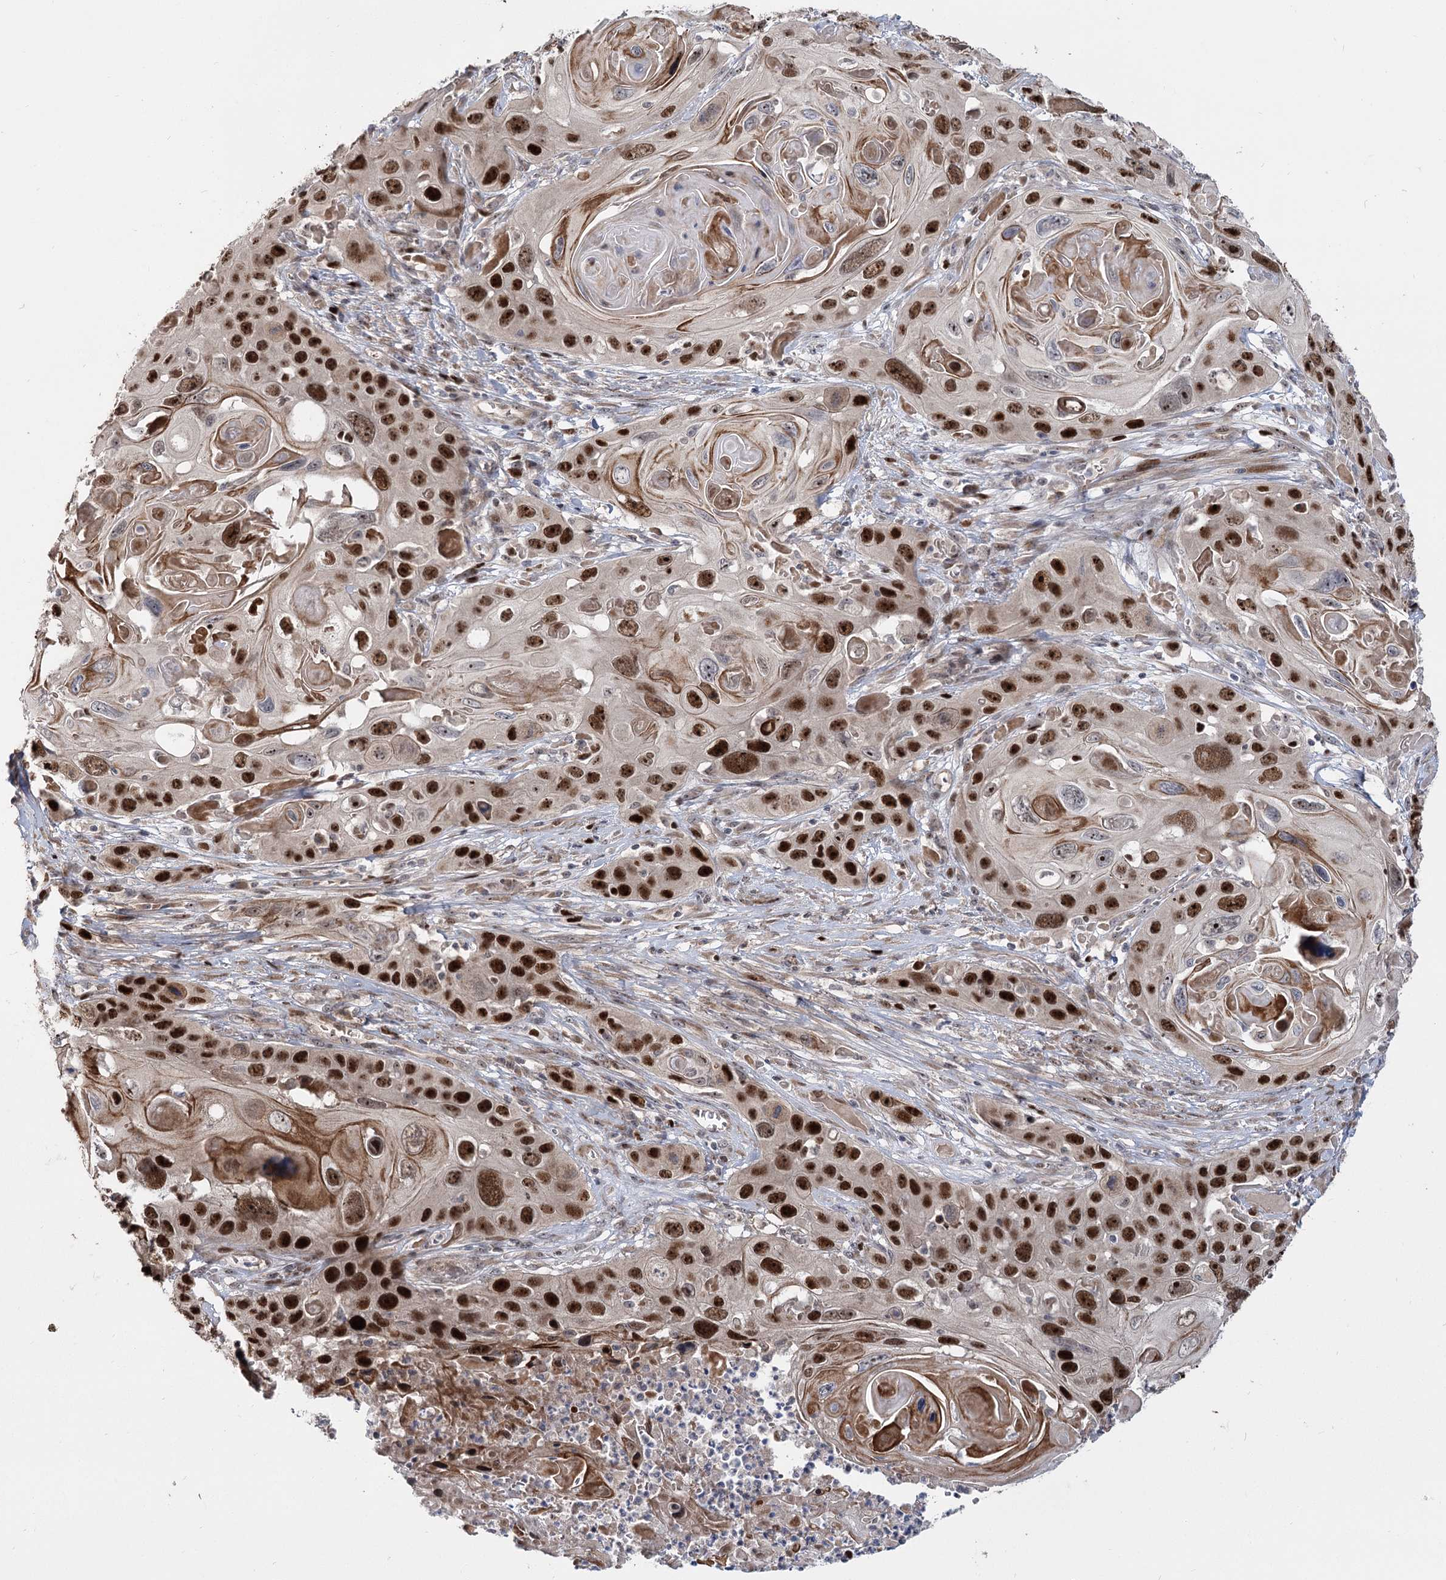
{"staining": {"intensity": "strong", "quantity": ">75%", "location": "nuclear"}, "tissue": "skin cancer", "cell_type": "Tumor cells", "image_type": "cancer", "snomed": [{"axis": "morphology", "description": "Squamous cell carcinoma, NOS"}, {"axis": "topography", "description": "Skin"}], "caption": "Protein expression analysis of squamous cell carcinoma (skin) exhibits strong nuclear expression in approximately >75% of tumor cells.", "gene": "PIK3C2A", "patient": {"sex": "male", "age": 55}}